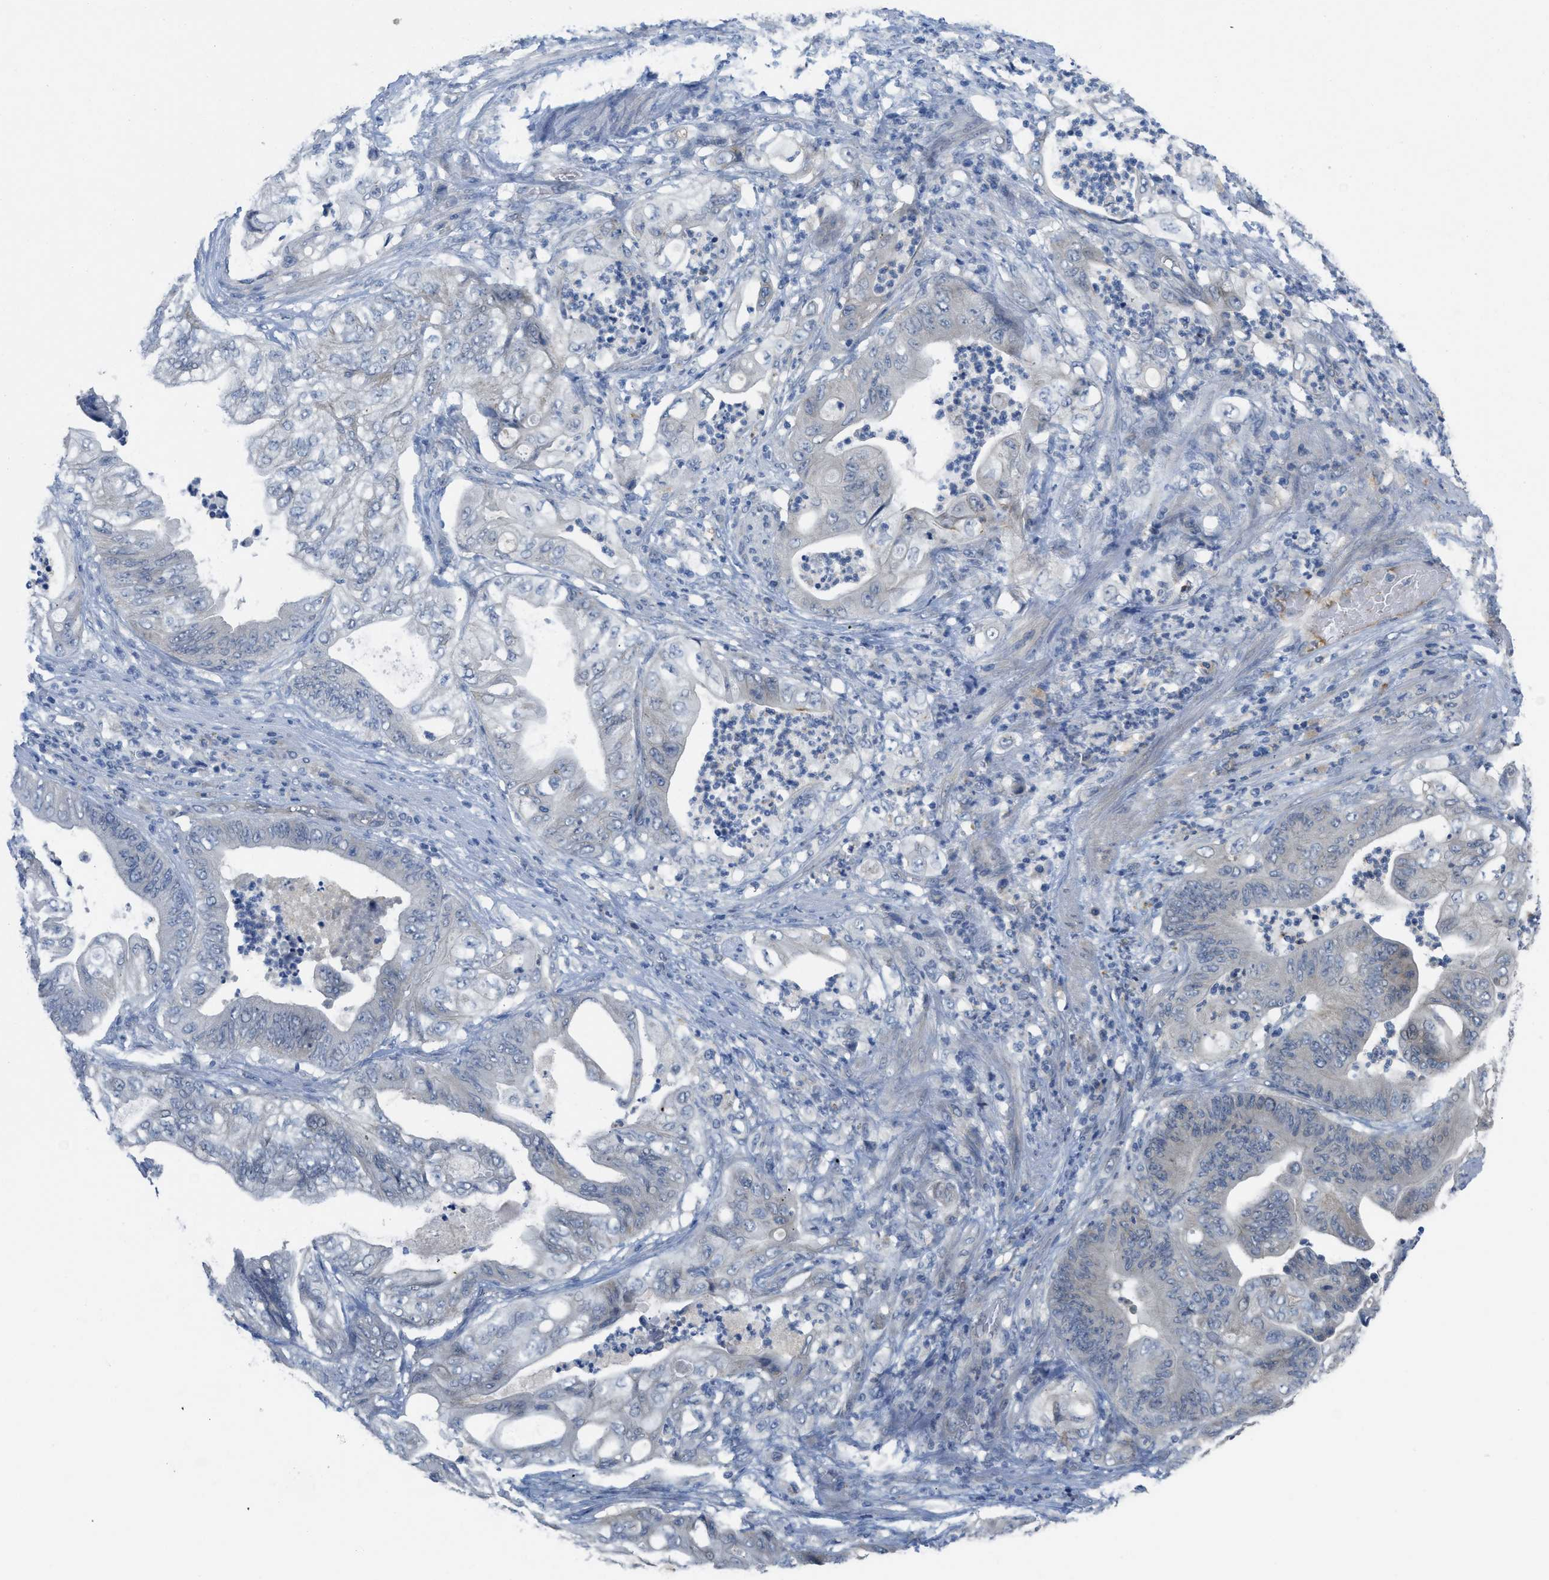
{"staining": {"intensity": "negative", "quantity": "none", "location": "none"}, "tissue": "stomach cancer", "cell_type": "Tumor cells", "image_type": "cancer", "snomed": [{"axis": "morphology", "description": "Adenocarcinoma, NOS"}, {"axis": "topography", "description": "Stomach"}], "caption": "Protein analysis of adenocarcinoma (stomach) exhibits no significant staining in tumor cells.", "gene": "TNFAIP1", "patient": {"sex": "female", "age": 73}}